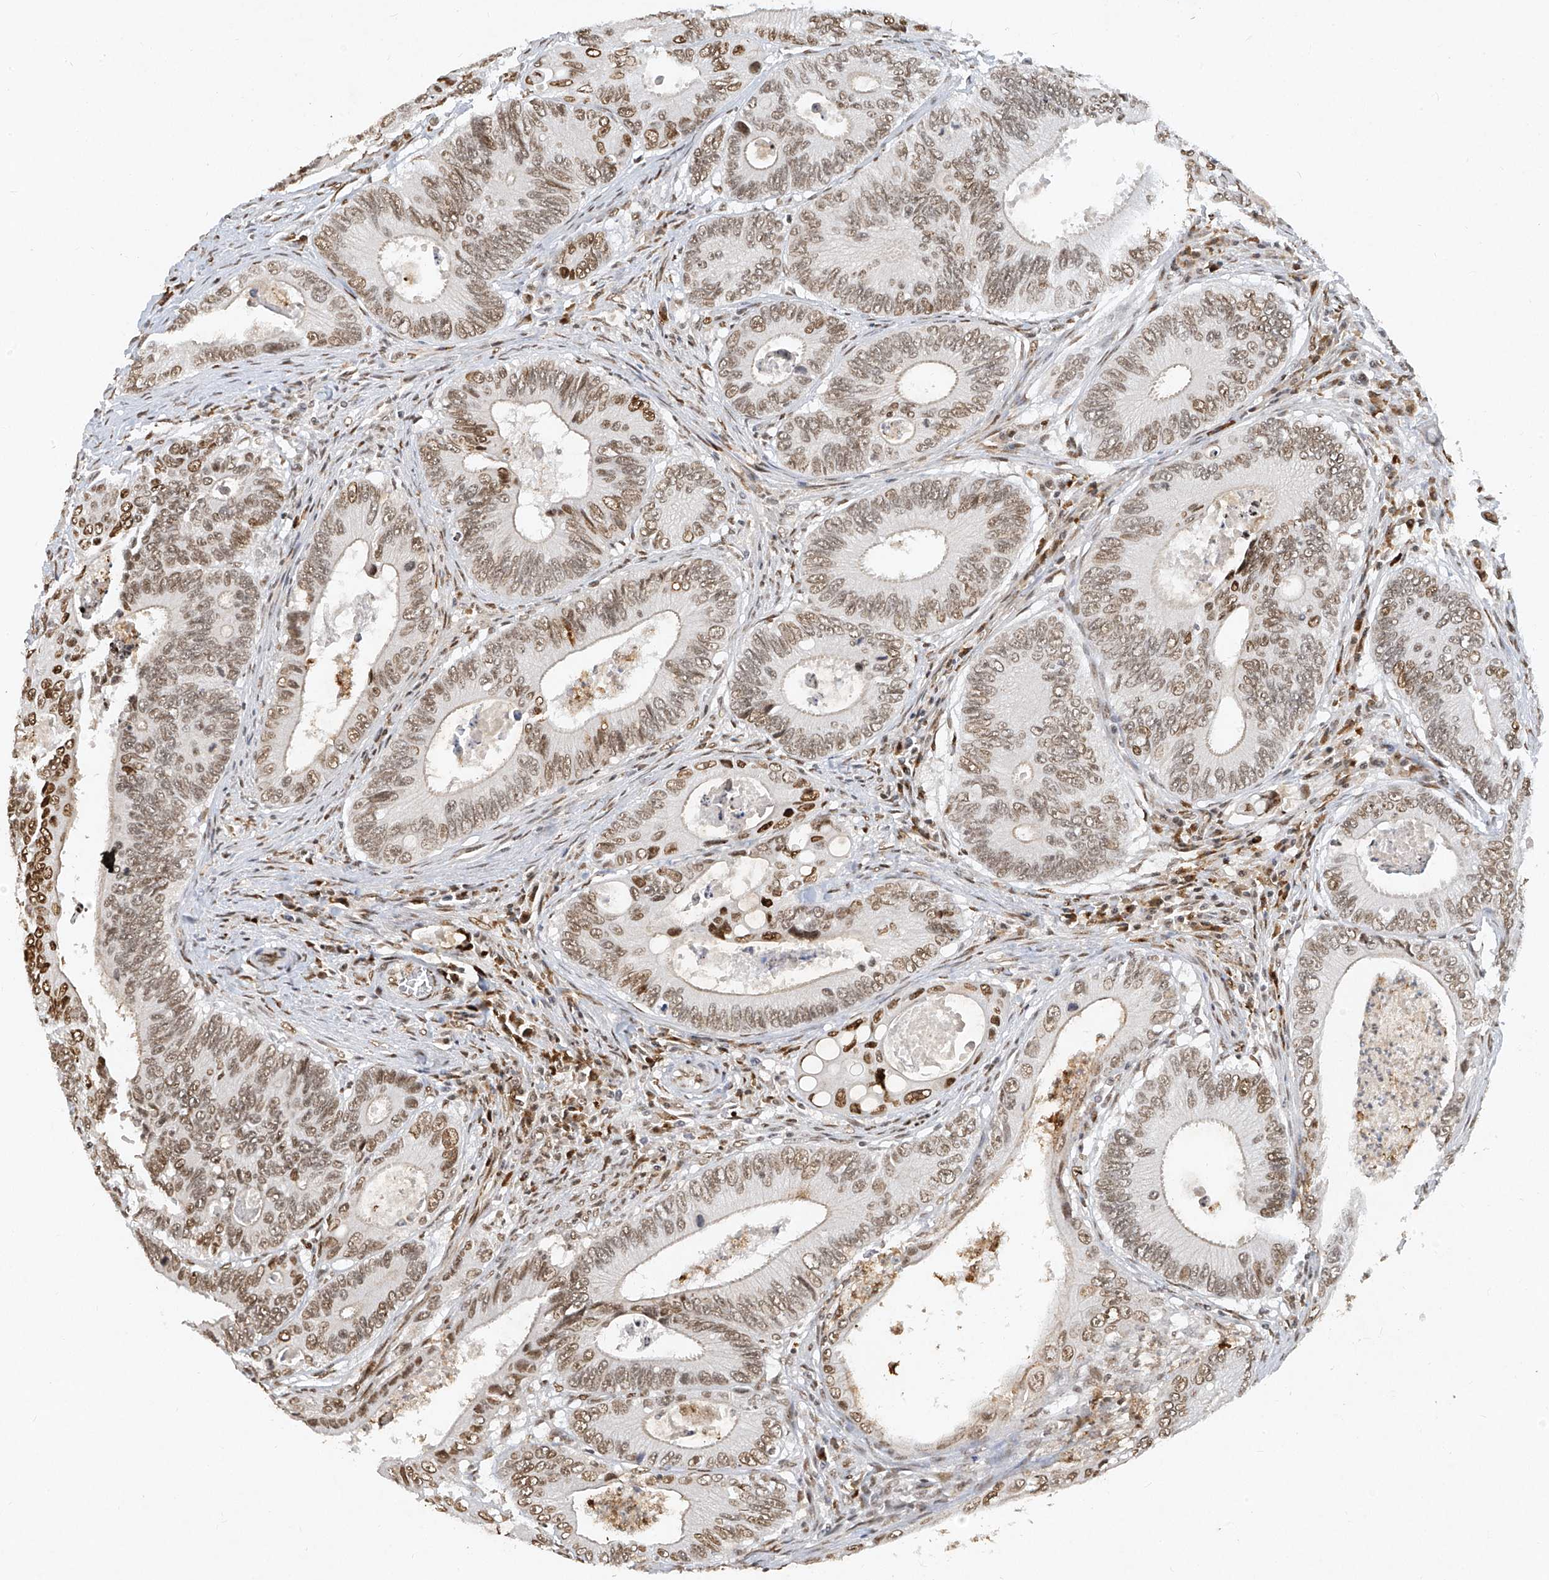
{"staining": {"intensity": "moderate", "quantity": ">75%", "location": "nuclear"}, "tissue": "colorectal cancer", "cell_type": "Tumor cells", "image_type": "cancer", "snomed": [{"axis": "morphology", "description": "Inflammation, NOS"}, {"axis": "morphology", "description": "Adenocarcinoma, NOS"}, {"axis": "topography", "description": "Colon"}], "caption": "The histopathology image displays staining of colorectal cancer (adenocarcinoma), revealing moderate nuclear protein staining (brown color) within tumor cells.", "gene": "ATRIP", "patient": {"sex": "male", "age": 72}}